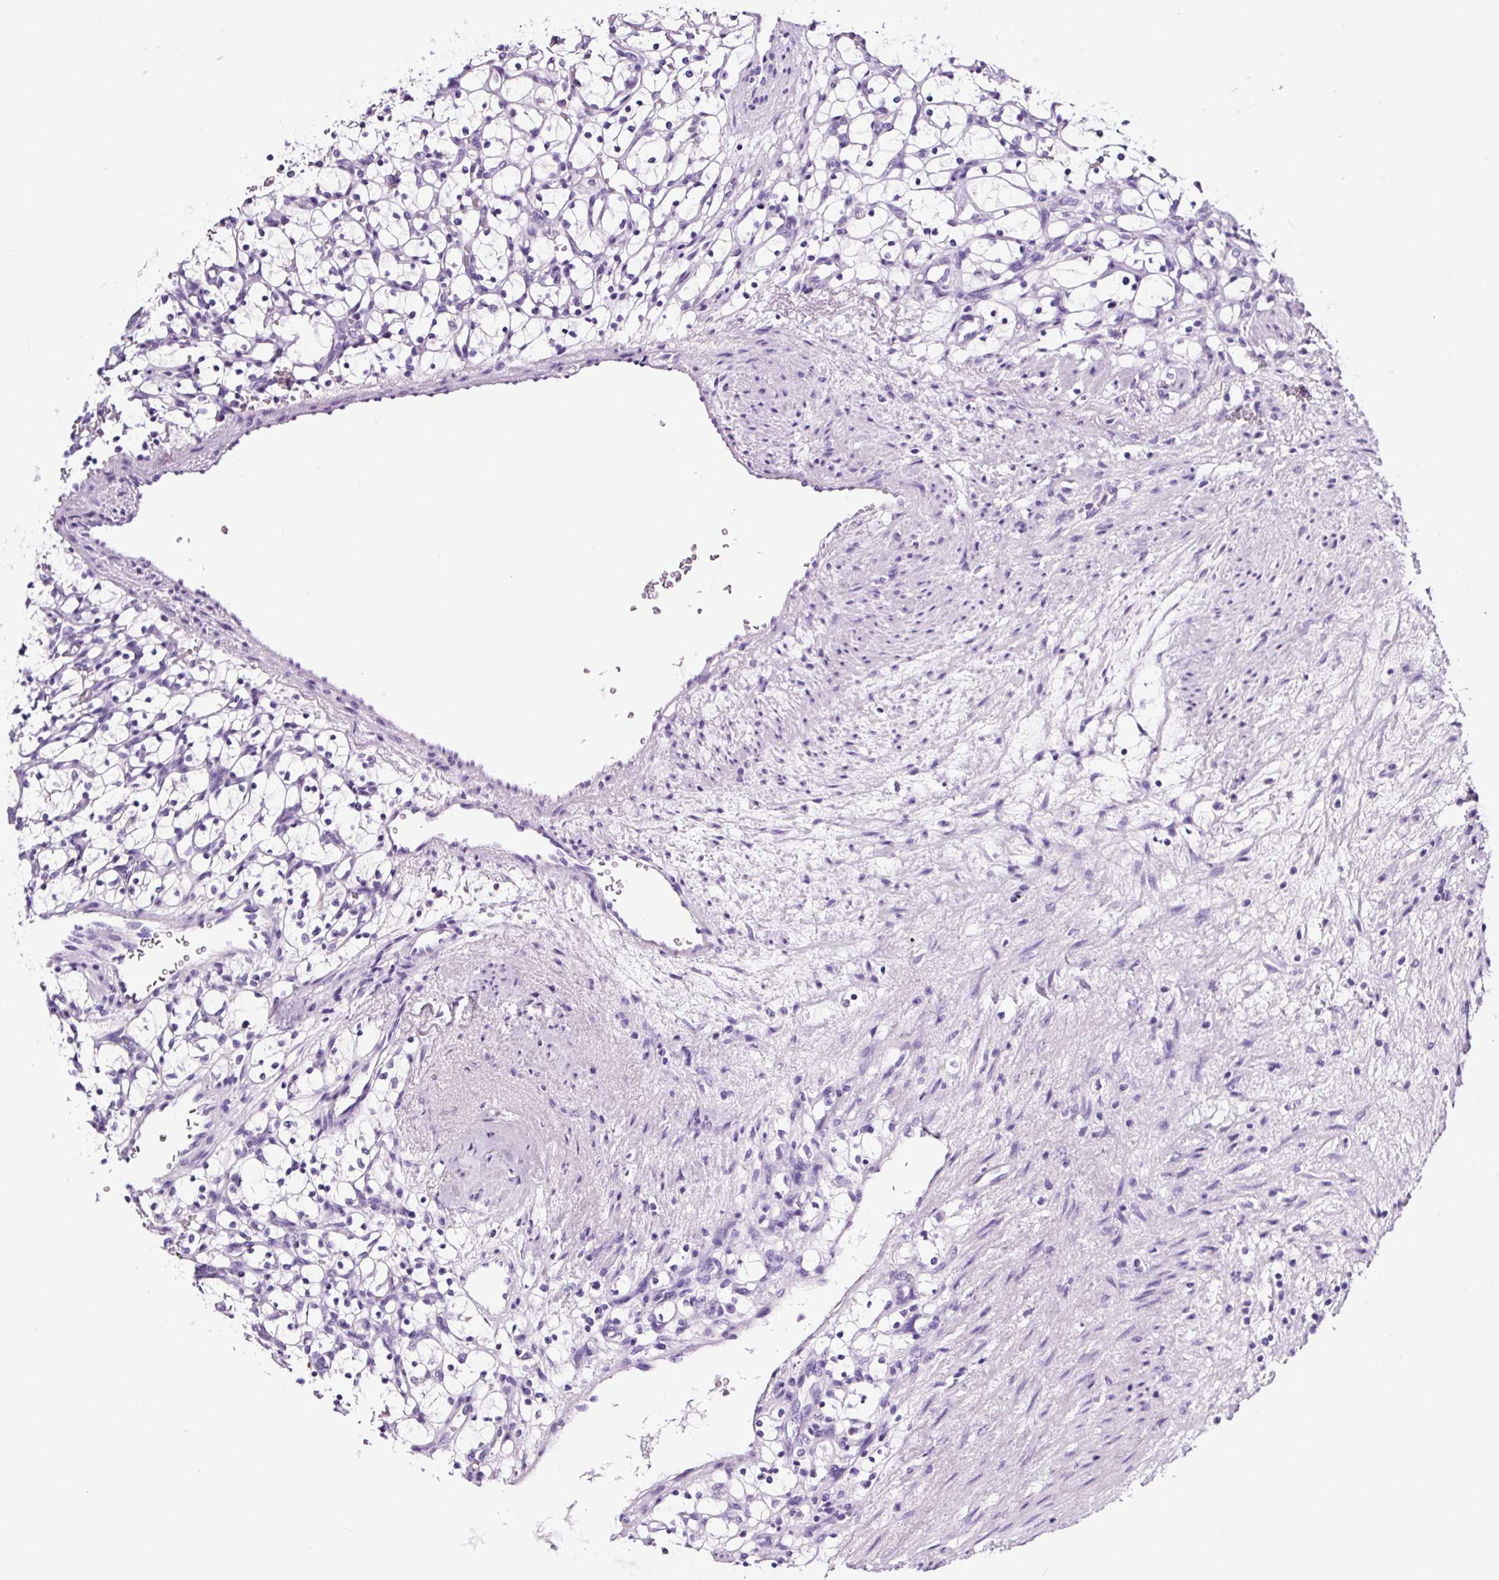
{"staining": {"intensity": "negative", "quantity": "none", "location": "none"}, "tissue": "renal cancer", "cell_type": "Tumor cells", "image_type": "cancer", "snomed": [{"axis": "morphology", "description": "Adenocarcinoma, NOS"}, {"axis": "topography", "description": "Kidney"}], "caption": "This is a micrograph of immunohistochemistry staining of adenocarcinoma (renal), which shows no positivity in tumor cells. (DAB (3,3'-diaminobenzidine) IHC visualized using brightfield microscopy, high magnification).", "gene": "FBXL7", "patient": {"sex": "female", "age": 69}}